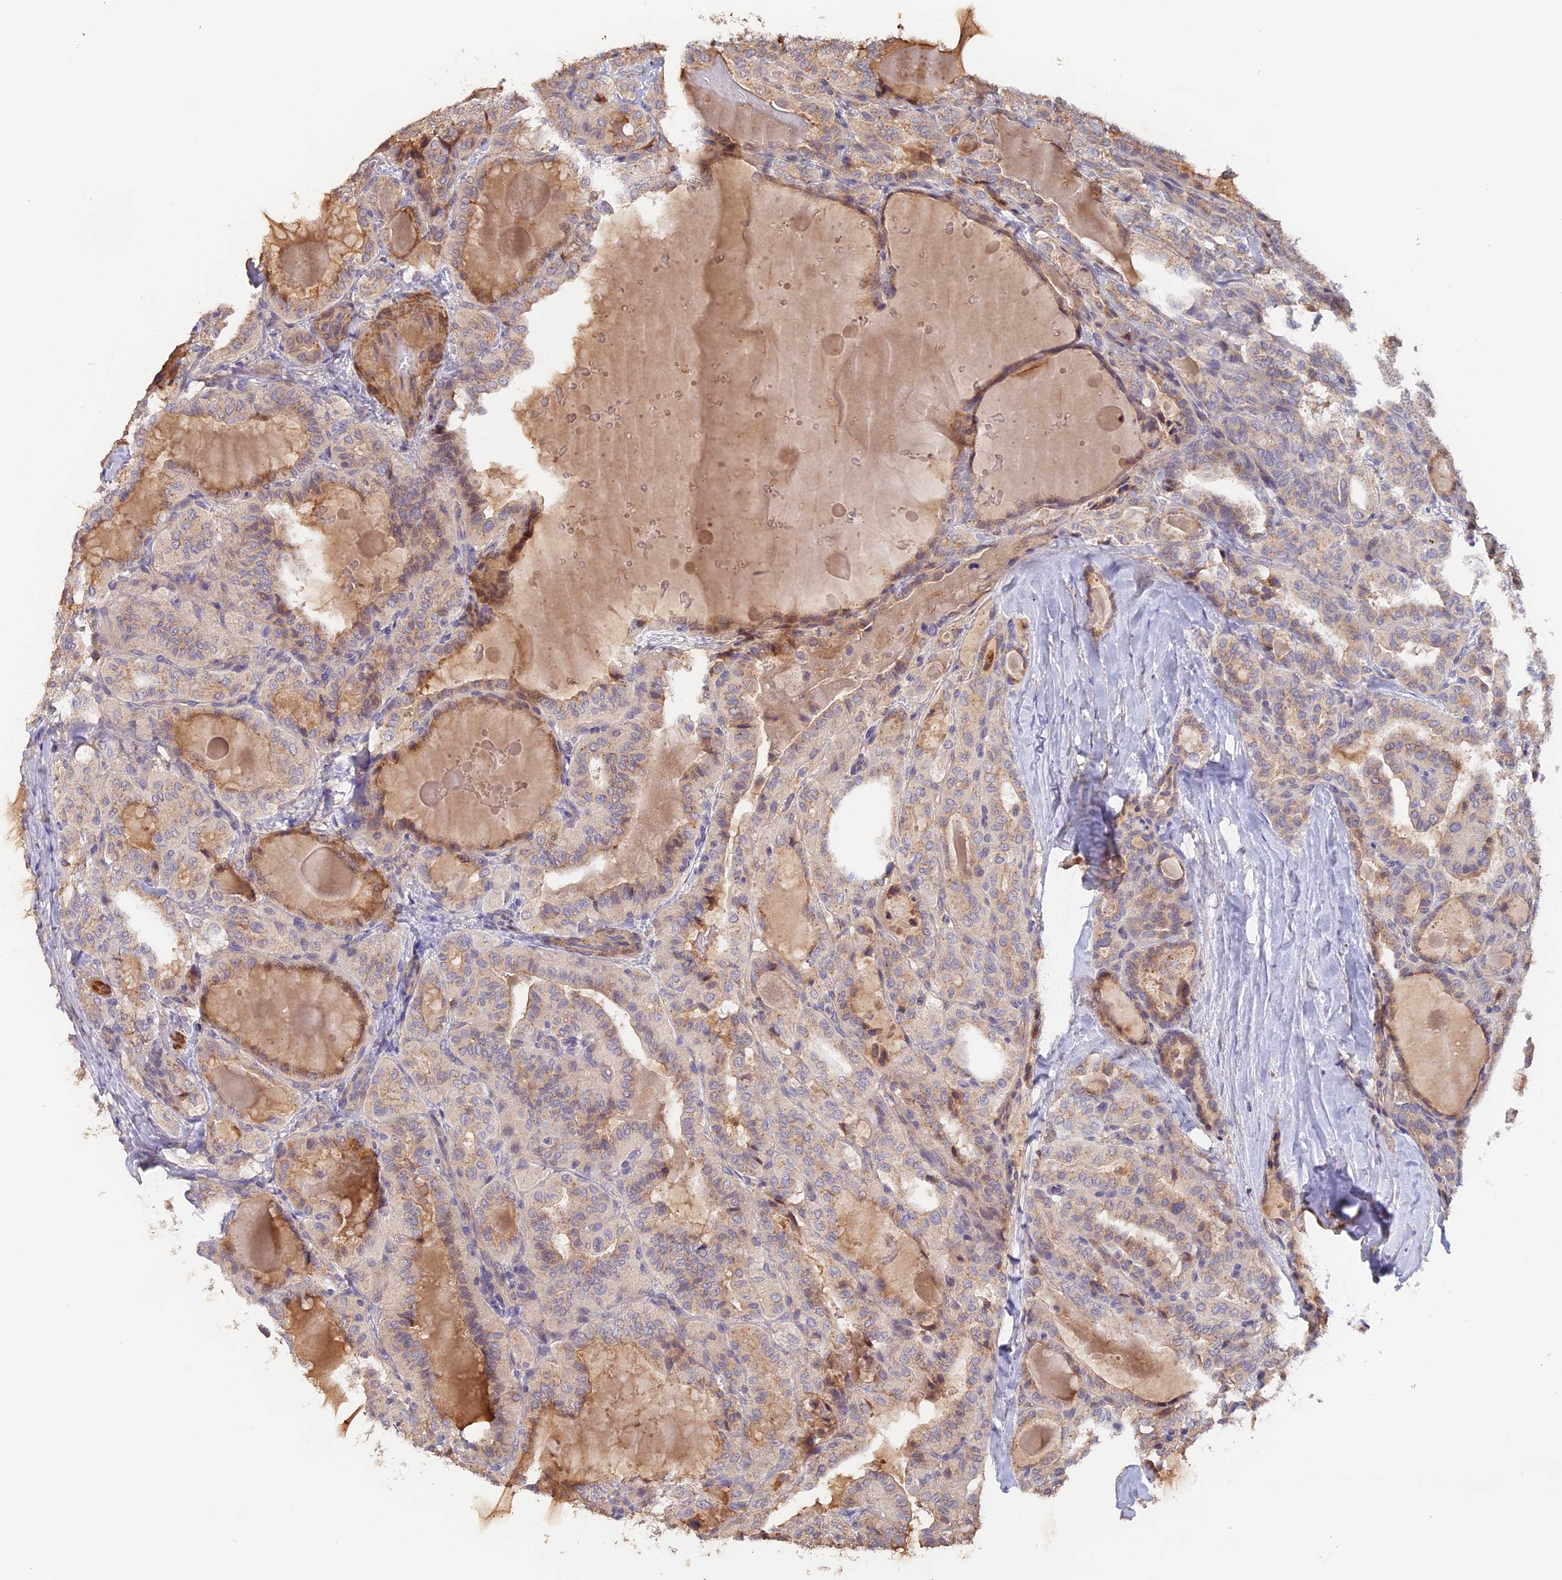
{"staining": {"intensity": "moderate", "quantity": "25%-75%", "location": "cytoplasmic/membranous"}, "tissue": "thyroid cancer", "cell_type": "Tumor cells", "image_type": "cancer", "snomed": [{"axis": "morphology", "description": "Papillary adenocarcinoma, NOS"}, {"axis": "topography", "description": "Thyroid gland"}], "caption": "Thyroid cancer tissue shows moderate cytoplasmic/membranous staining in approximately 25%-75% of tumor cells", "gene": "TANGO6", "patient": {"sex": "male", "age": 77}}